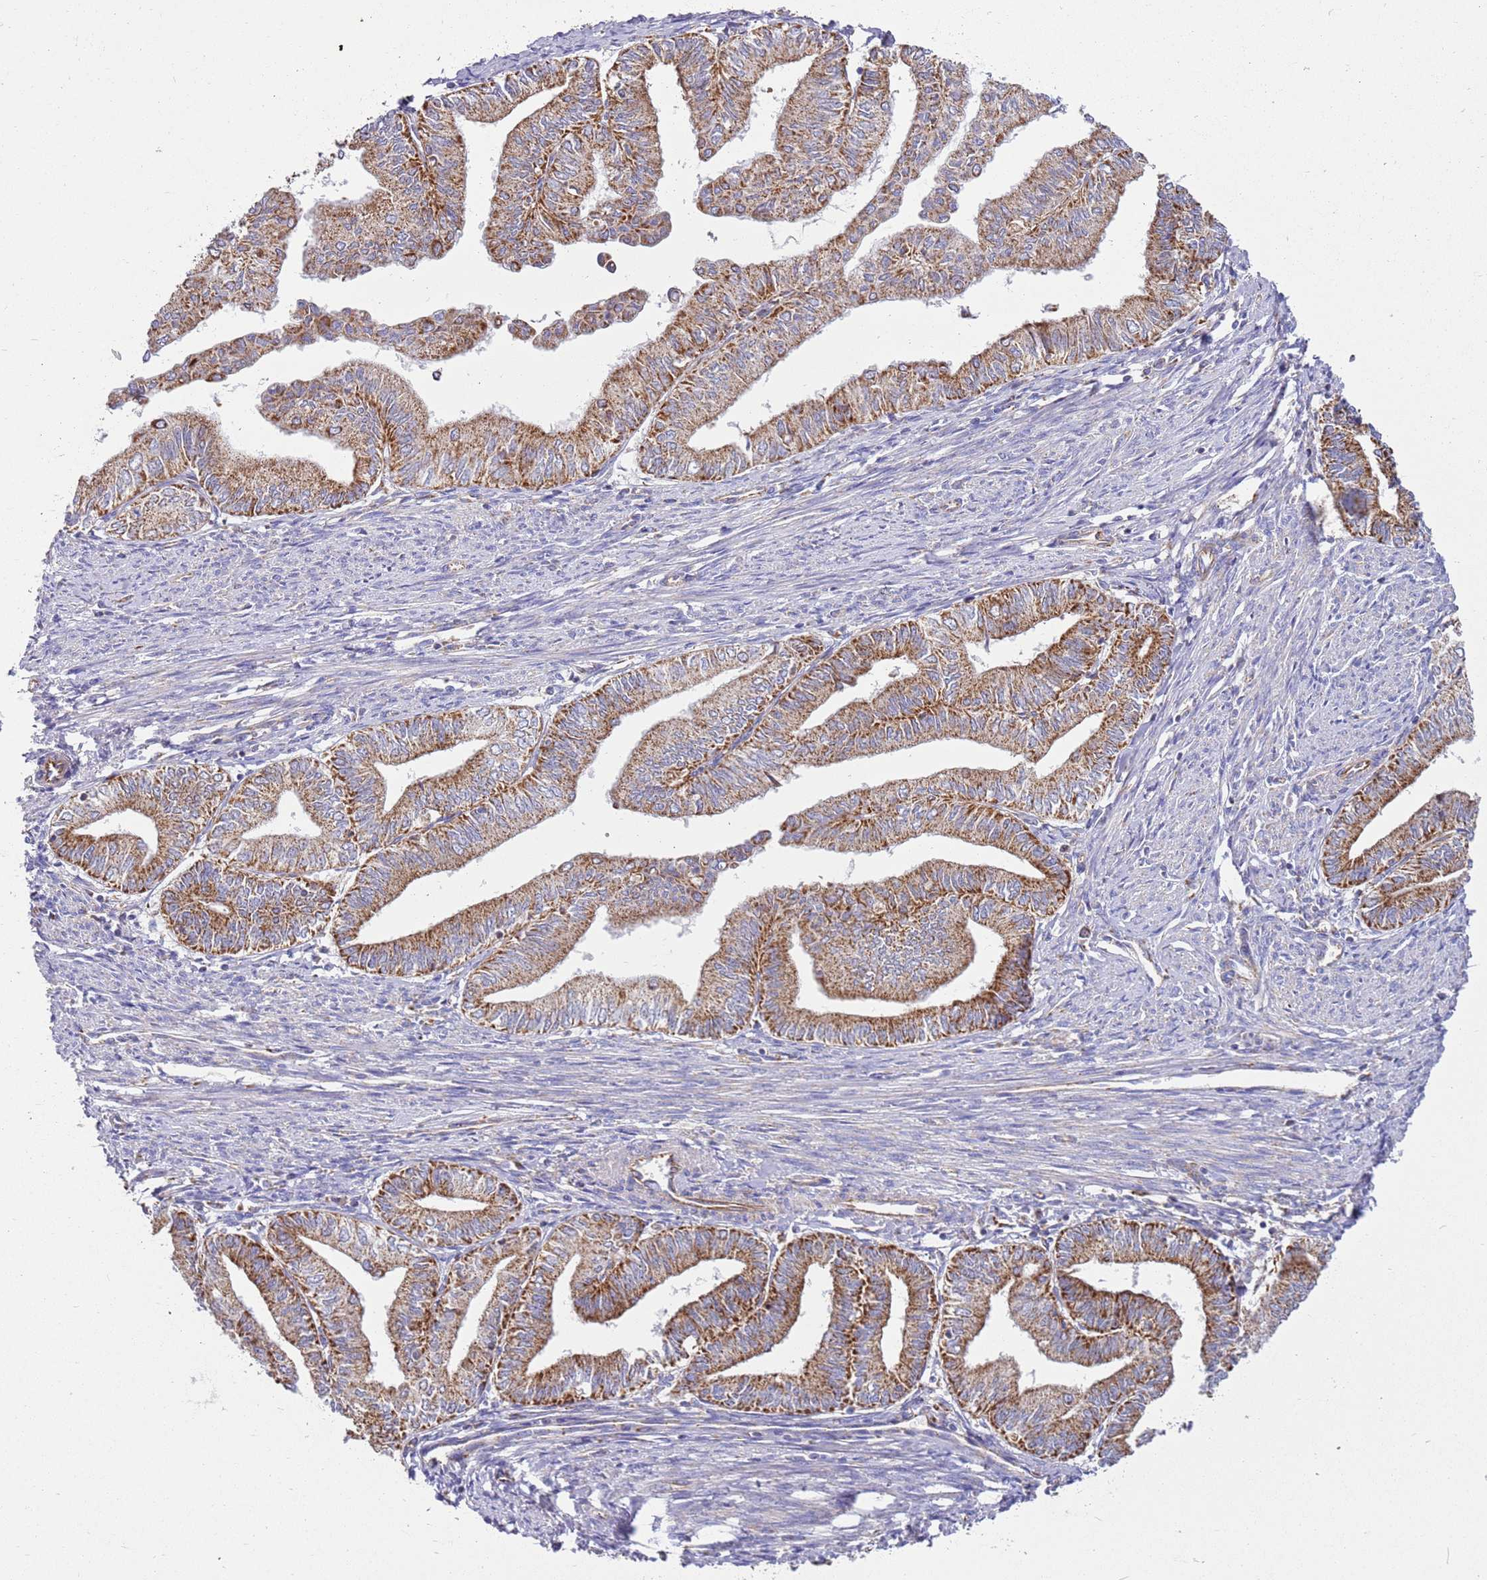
{"staining": {"intensity": "moderate", "quantity": ">75%", "location": "cytoplasmic/membranous"}, "tissue": "endometrial cancer", "cell_type": "Tumor cells", "image_type": "cancer", "snomed": [{"axis": "morphology", "description": "Adenocarcinoma, NOS"}, {"axis": "topography", "description": "Endometrium"}], "caption": "This image shows IHC staining of adenocarcinoma (endometrial), with medium moderate cytoplasmic/membranous expression in about >75% of tumor cells.", "gene": "MRPL20", "patient": {"sex": "female", "age": 66}}